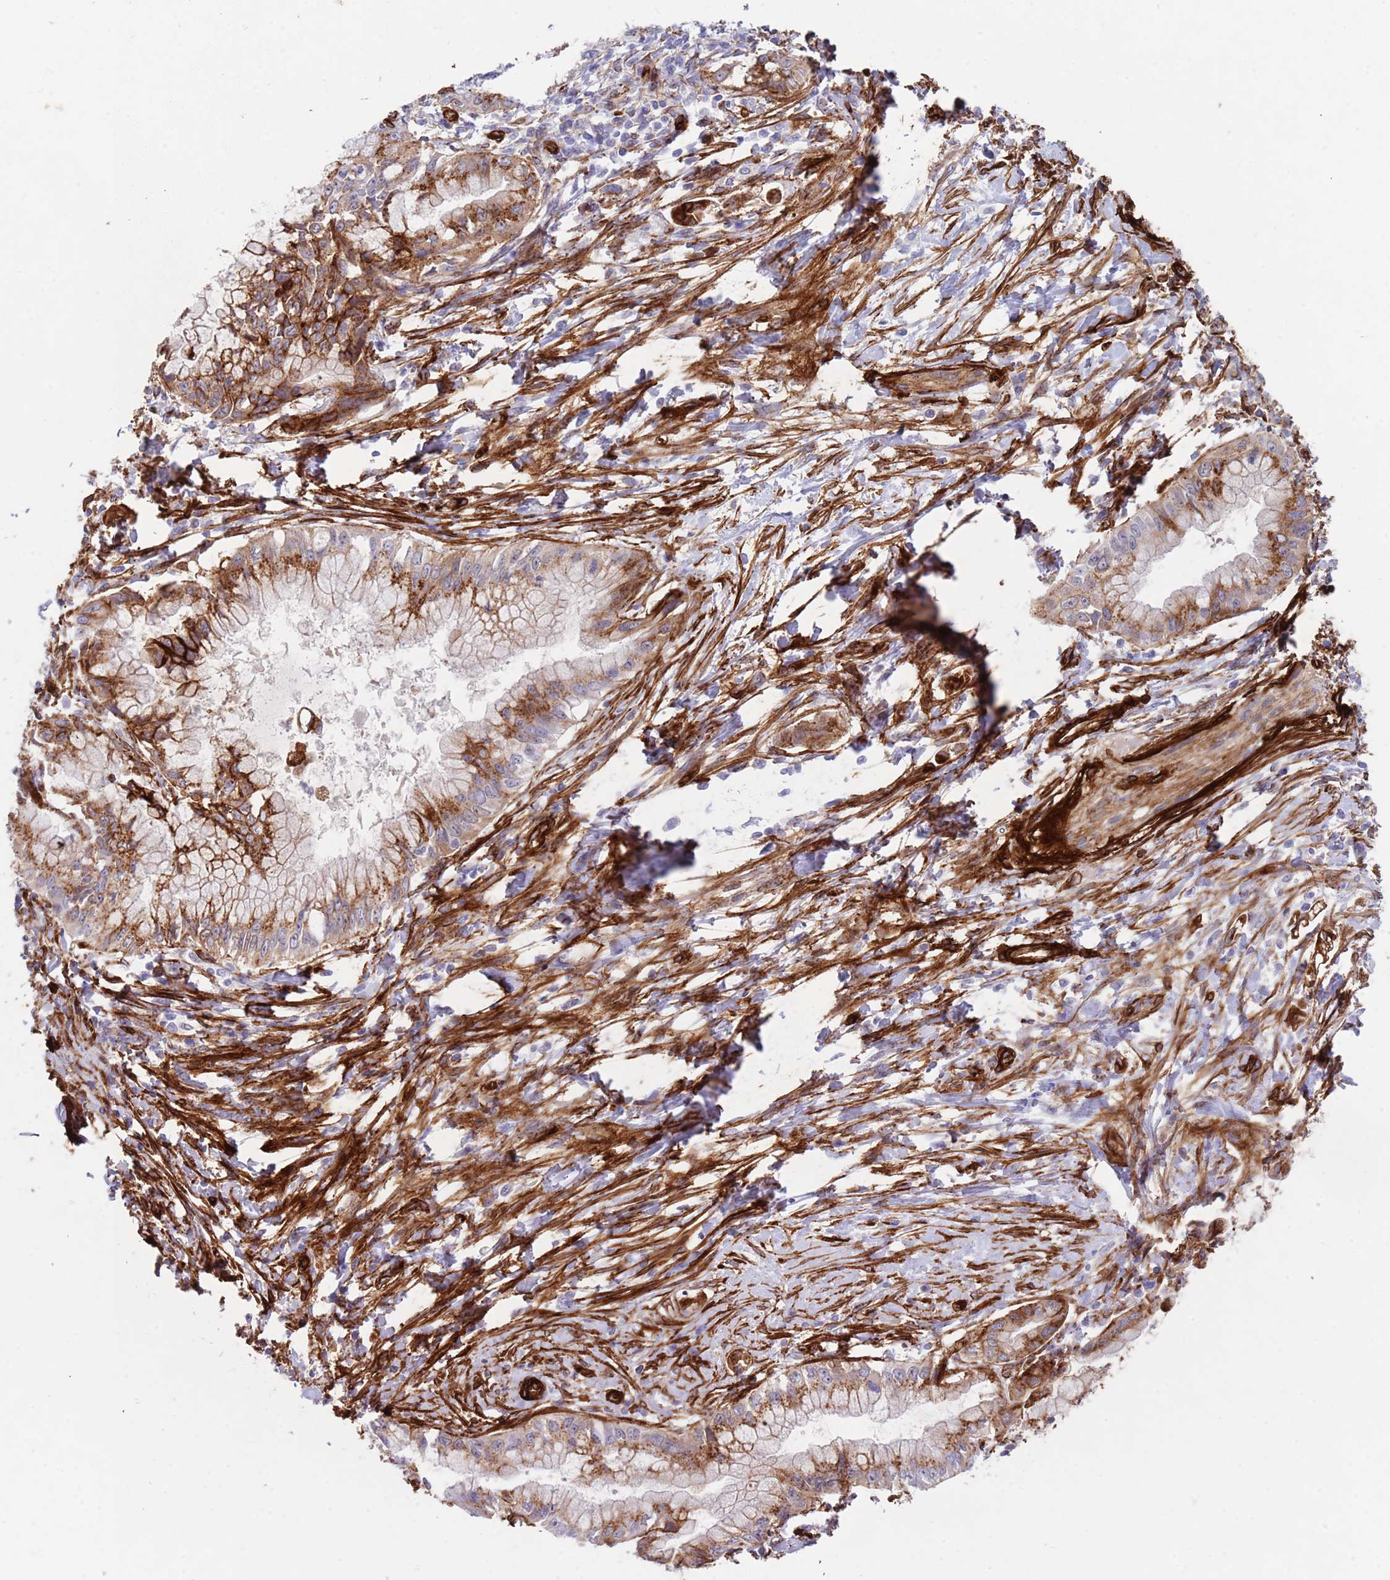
{"staining": {"intensity": "moderate", "quantity": "25%-75%", "location": "cytoplasmic/membranous"}, "tissue": "pancreatic cancer", "cell_type": "Tumor cells", "image_type": "cancer", "snomed": [{"axis": "morphology", "description": "Adenocarcinoma, NOS"}, {"axis": "topography", "description": "Pancreas"}], "caption": "An image of human pancreatic cancer (adenocarcinoma) stained for a protein displays moderate cytoplasmic/membranous brown staining in tumor cells.", "gene": "CAV2", "patient": {"sex": "male", "age": 48}}